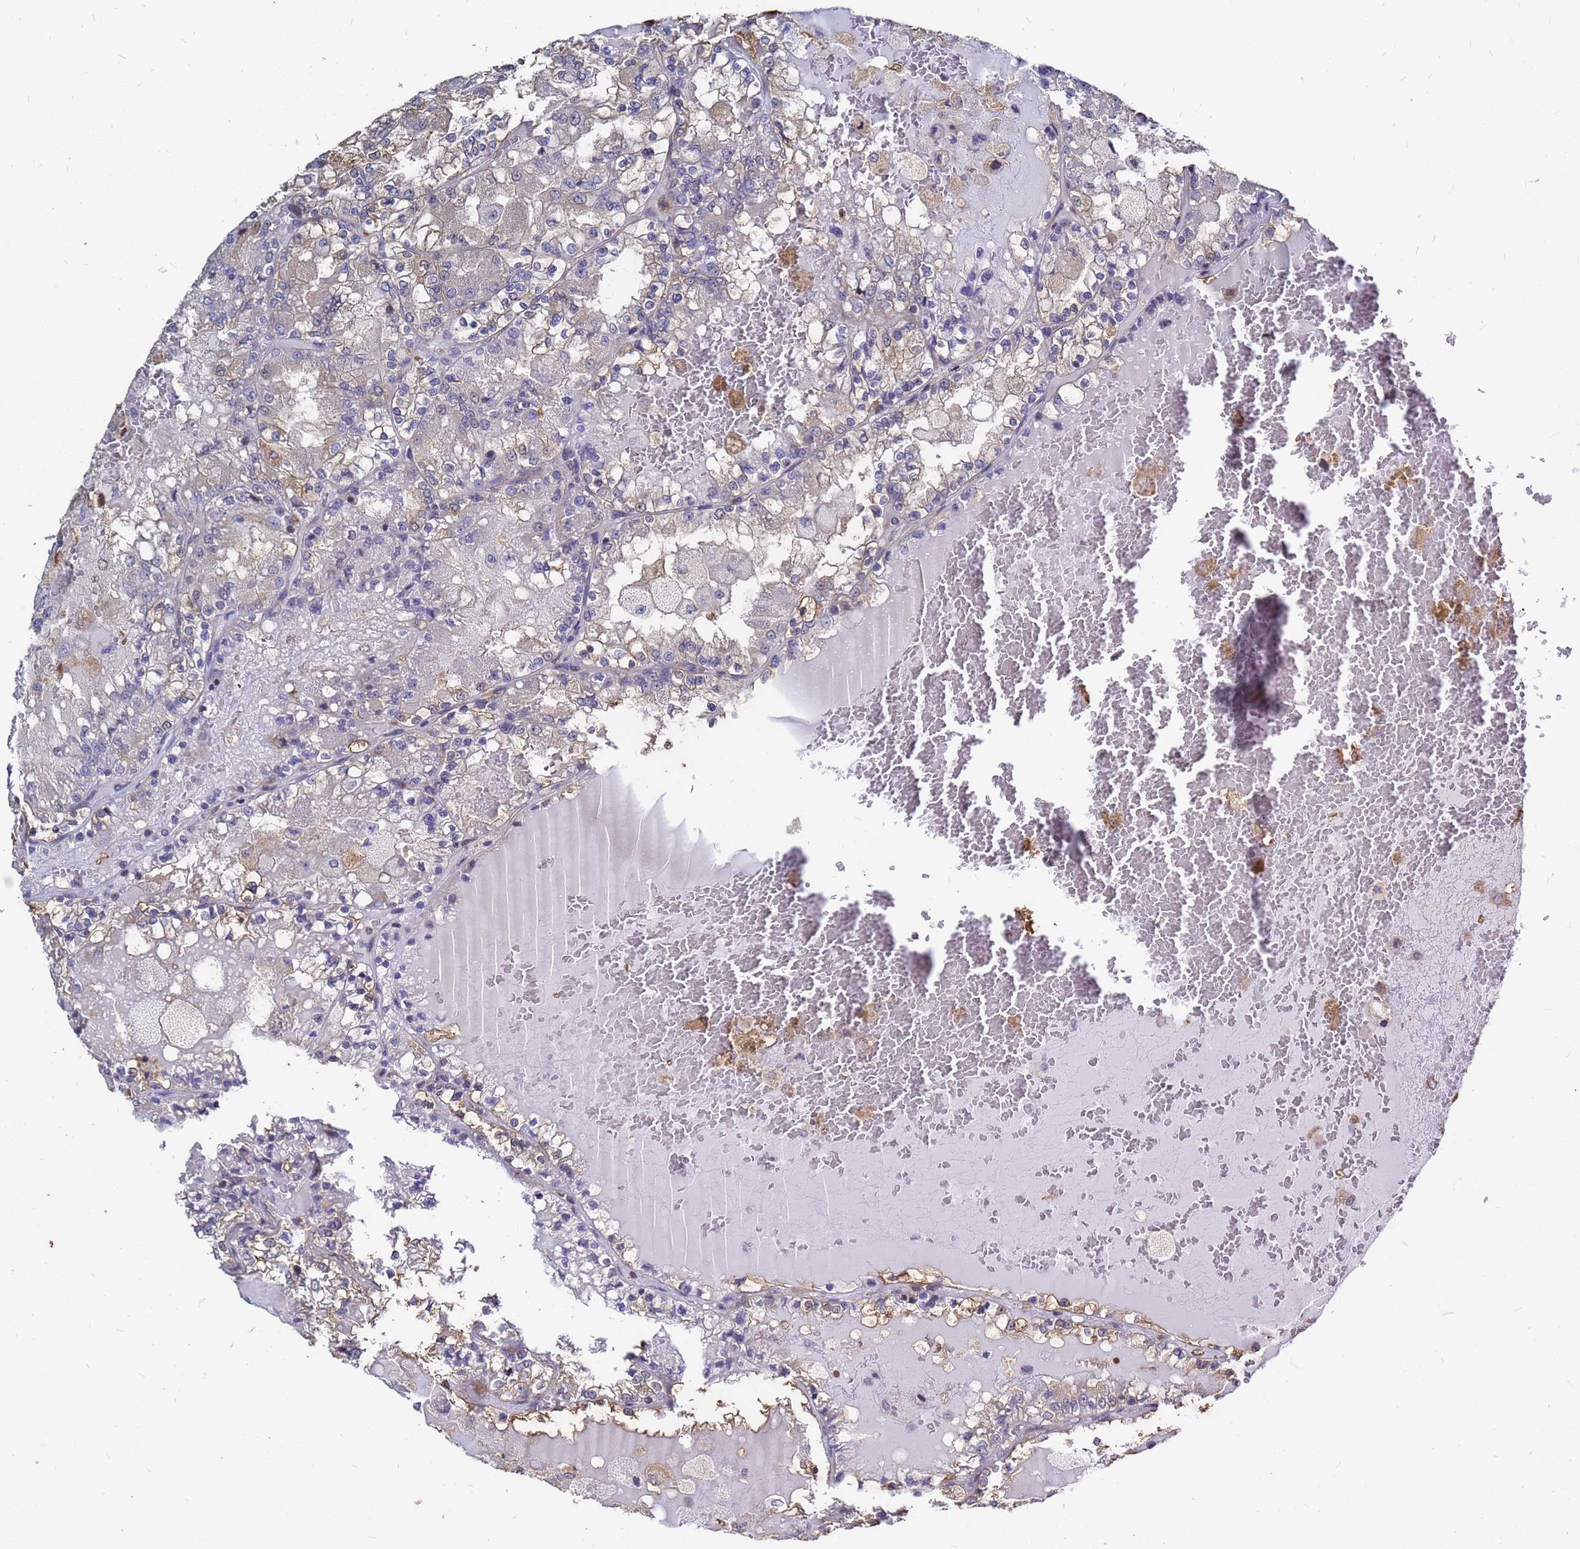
{"staining": {"intensity": "weak", "quantity": "25%-75%", "location": "cytoplasmic/membranous"}, "tissue": "renal cancer", "cell_type": "Tumor cells", "image_type": "cancer", "snomed": [{"axis": "morphology", "description": "Adenocarcinoma, NOS"}, {"axis": "topography", "description": "Kidney"}], "caption": "The histopathology image exhibits staining of renal cancer (adenocarcinoma), revealing weak cytoplasmic/membranous protein positivity (brown color) within tumor cells. The staining was performed using DAB to visualize the protein expression in brown, while the nuclei were stained in blue with hematoxylin (Magnification: 20x).", "gene": "MOB2", "patient": {"sex": "female", "age": 56}}